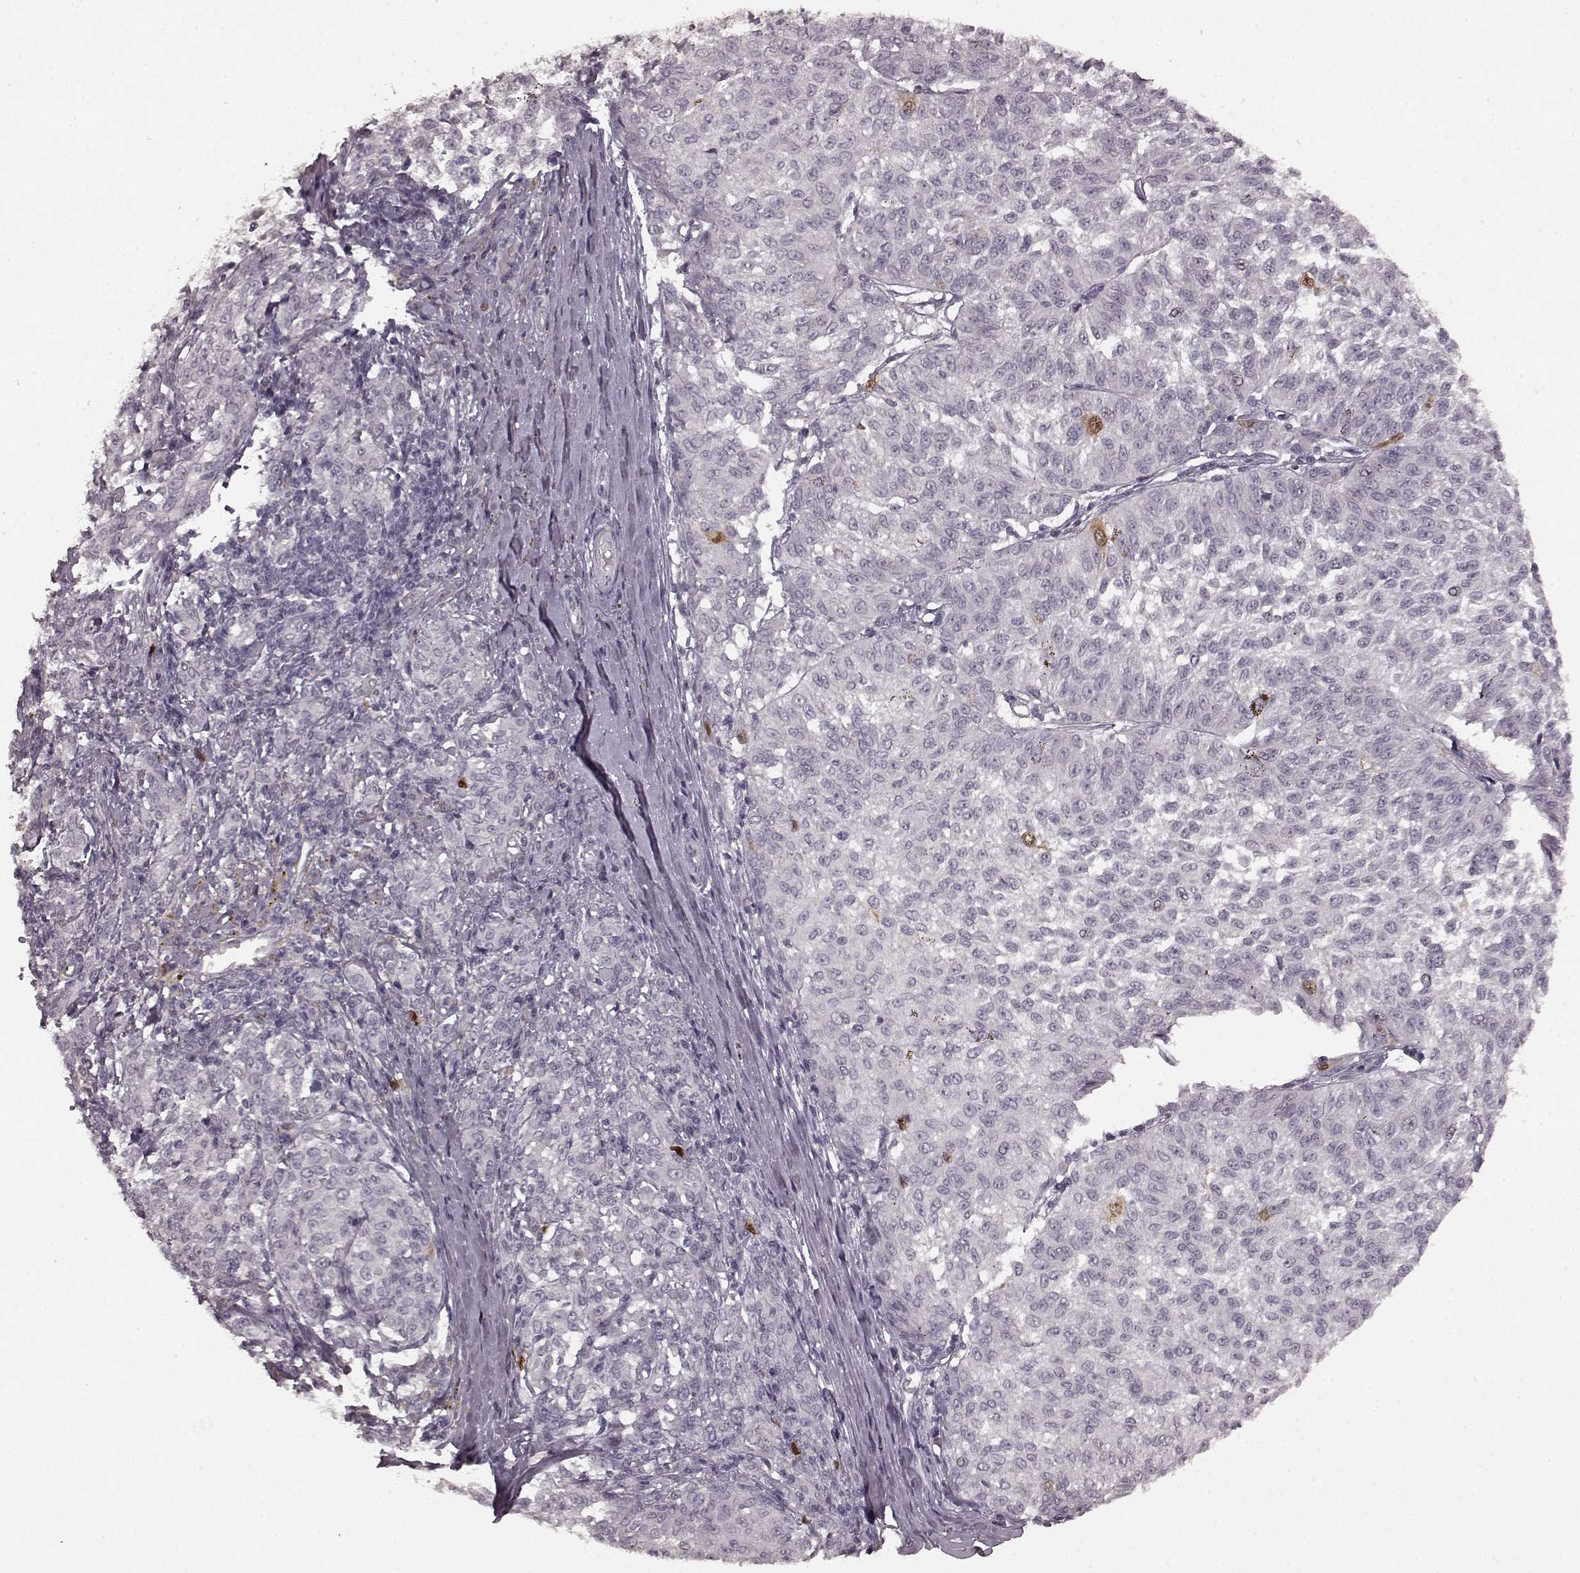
{"staining": {"intensity": "moderate", "quantity": "<25%", "location": "nuclear"}, "tissue": "melanoma", "cell_type": "Tumor cells", "image_type": "cancer", "snomed": [{"axis": "morphology", "description": "Malignant melanoma, NOS"}, {"axis": "topography", "description": "Skin"}], "caption": "A histopathology image showing moderate nuclear staining in about <25% of tumor cells in malignant melanoma, as visualized by brown immunohistochemical staining.", "gene": "CCNA2", "patient": {"sex": "female", "age": 72}}